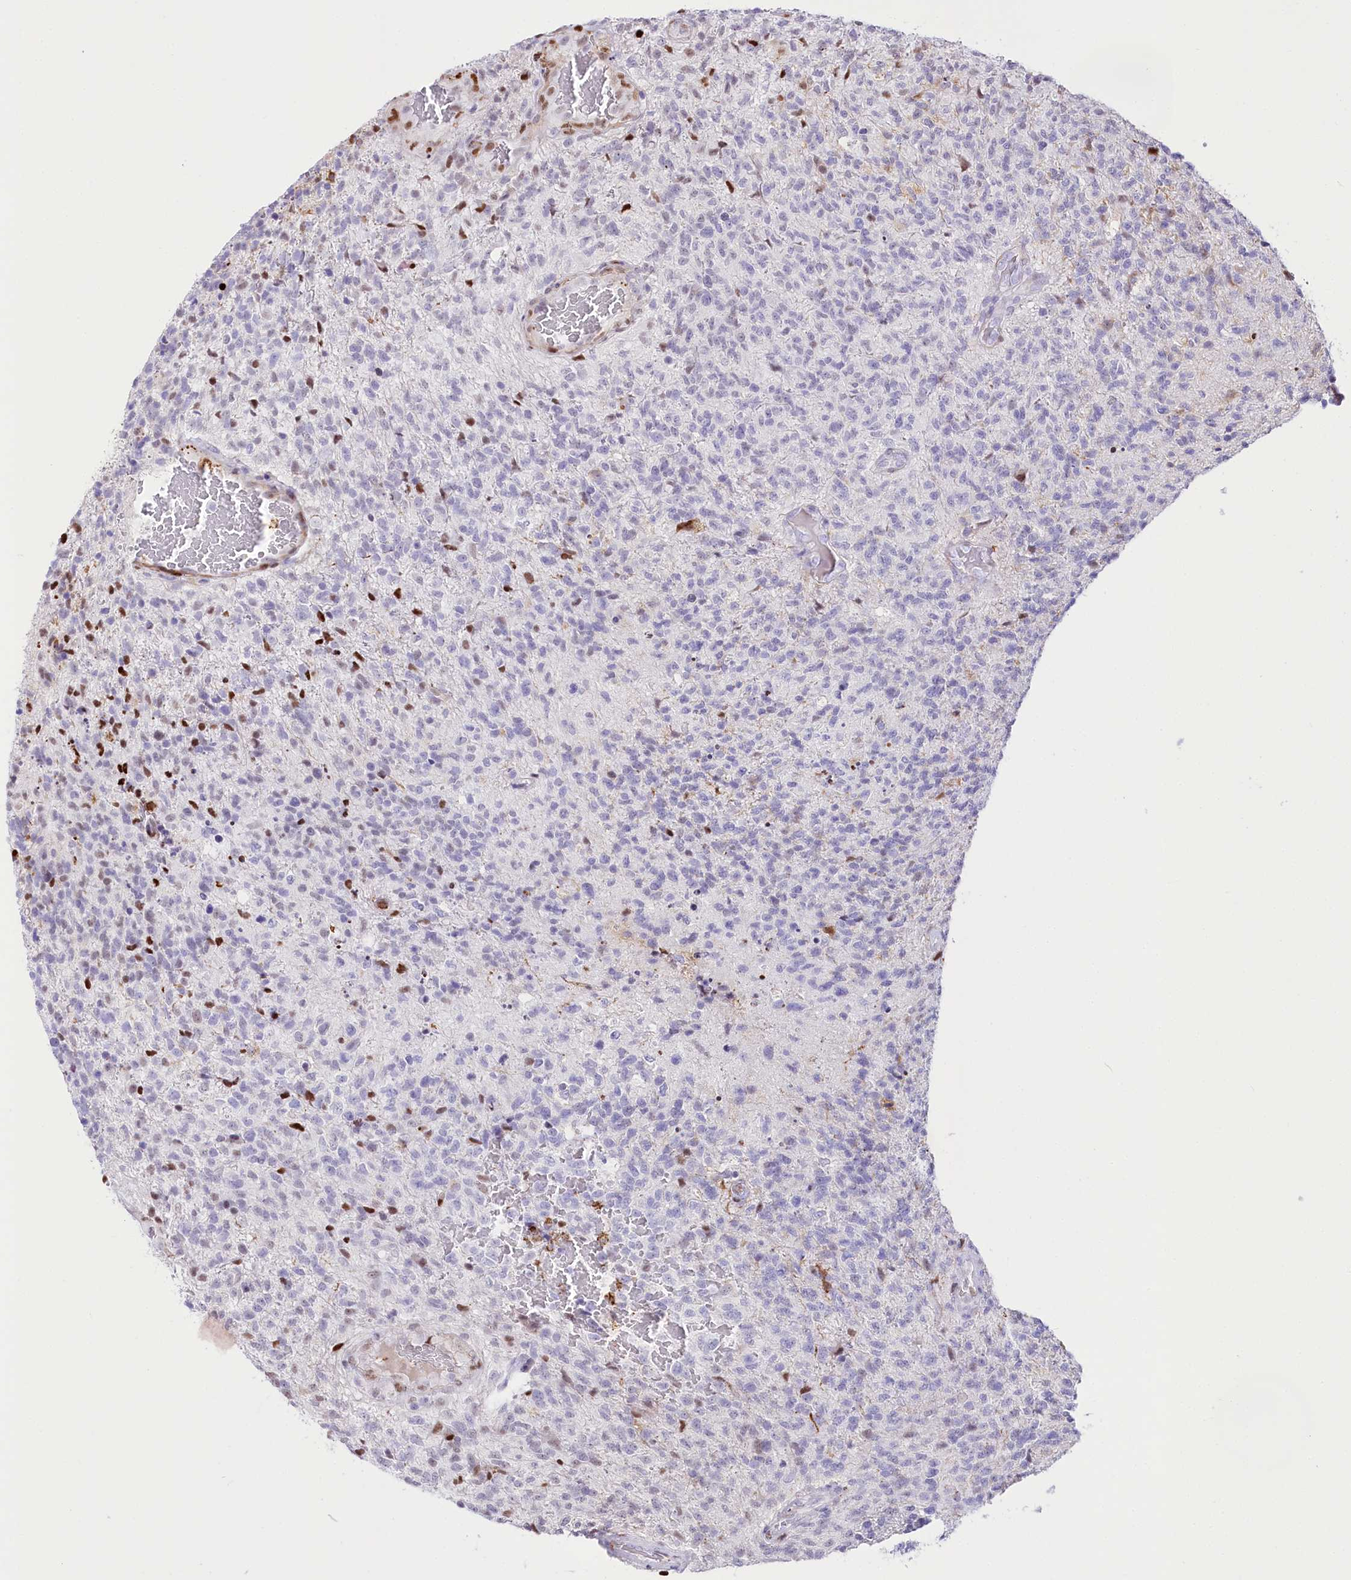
{"staining": {"intensity": "negative", "quantity": "none", "location": "none"}, "tissue": "glioma", "cell_type": "Tumor cells", "image_type": "cancer", "snomed": [{"axis": "morphology", "description": "Glioma, malignant, High grade"}, {"axis": "topography", "description": "Brain"}], "caption": "Immunohistochemical staining of human high-grade glioma (malignant) displays no significant expression in tumor cells.", "gene": "PTMS", "patient": {"sex": "male", "age": 56}}